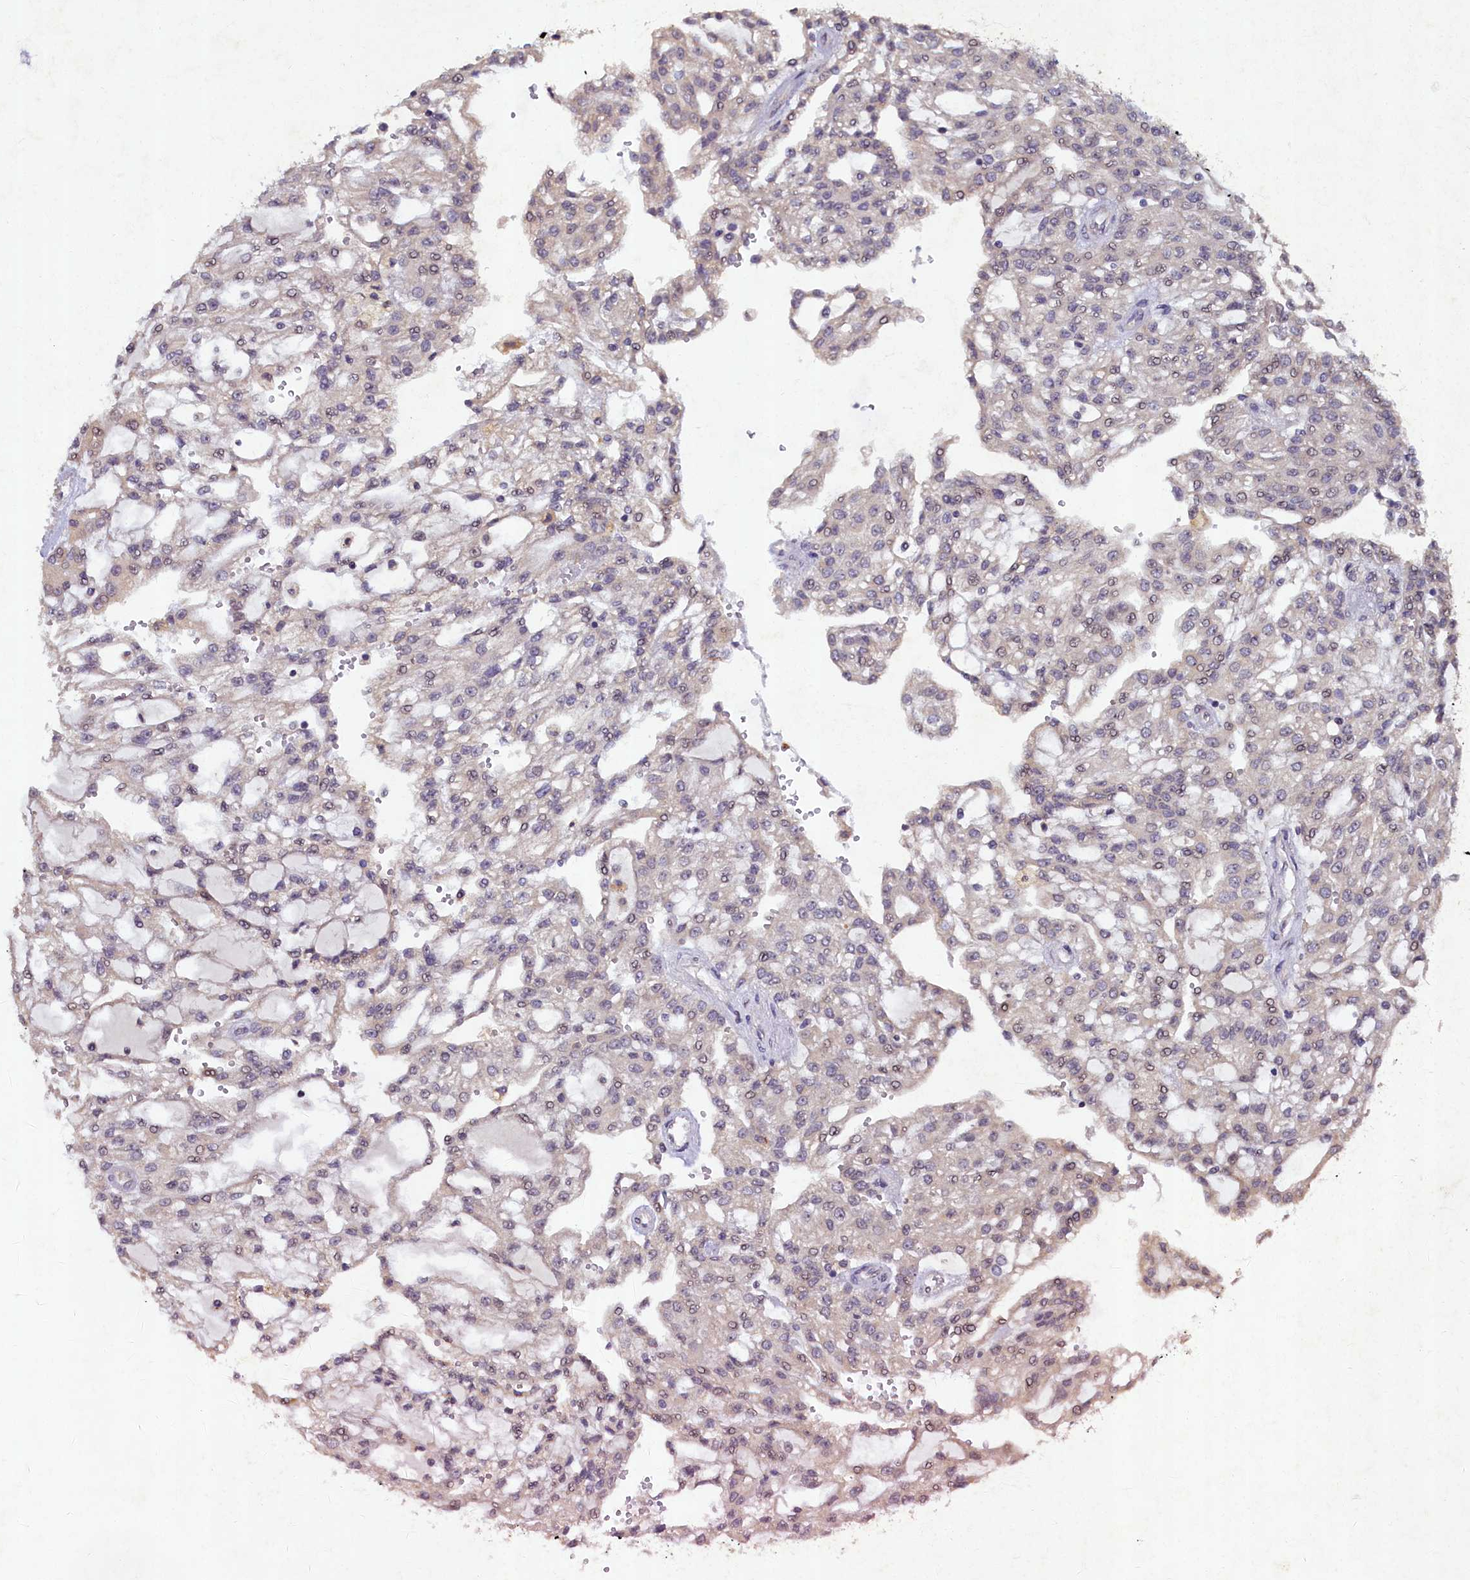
{"staining": {"intensity": "weak", "quantity": "<25%", "location": "nuclear"}, "tissue": "renal cancer", "cell_type": "Tumor cells", "image_type": "cancer", "snomed": [{"axis": "morphology", "description": "Adenocarcinoma, NOS"}, {"axis": "topography", "description": "Kidney"}], "caption": "Adenocarcinoma (renal) stained for a protein using IHC exhibits no staining tumor cells.", "gene": "LATS2", "patient": {"sex": "male", "age": 63}}